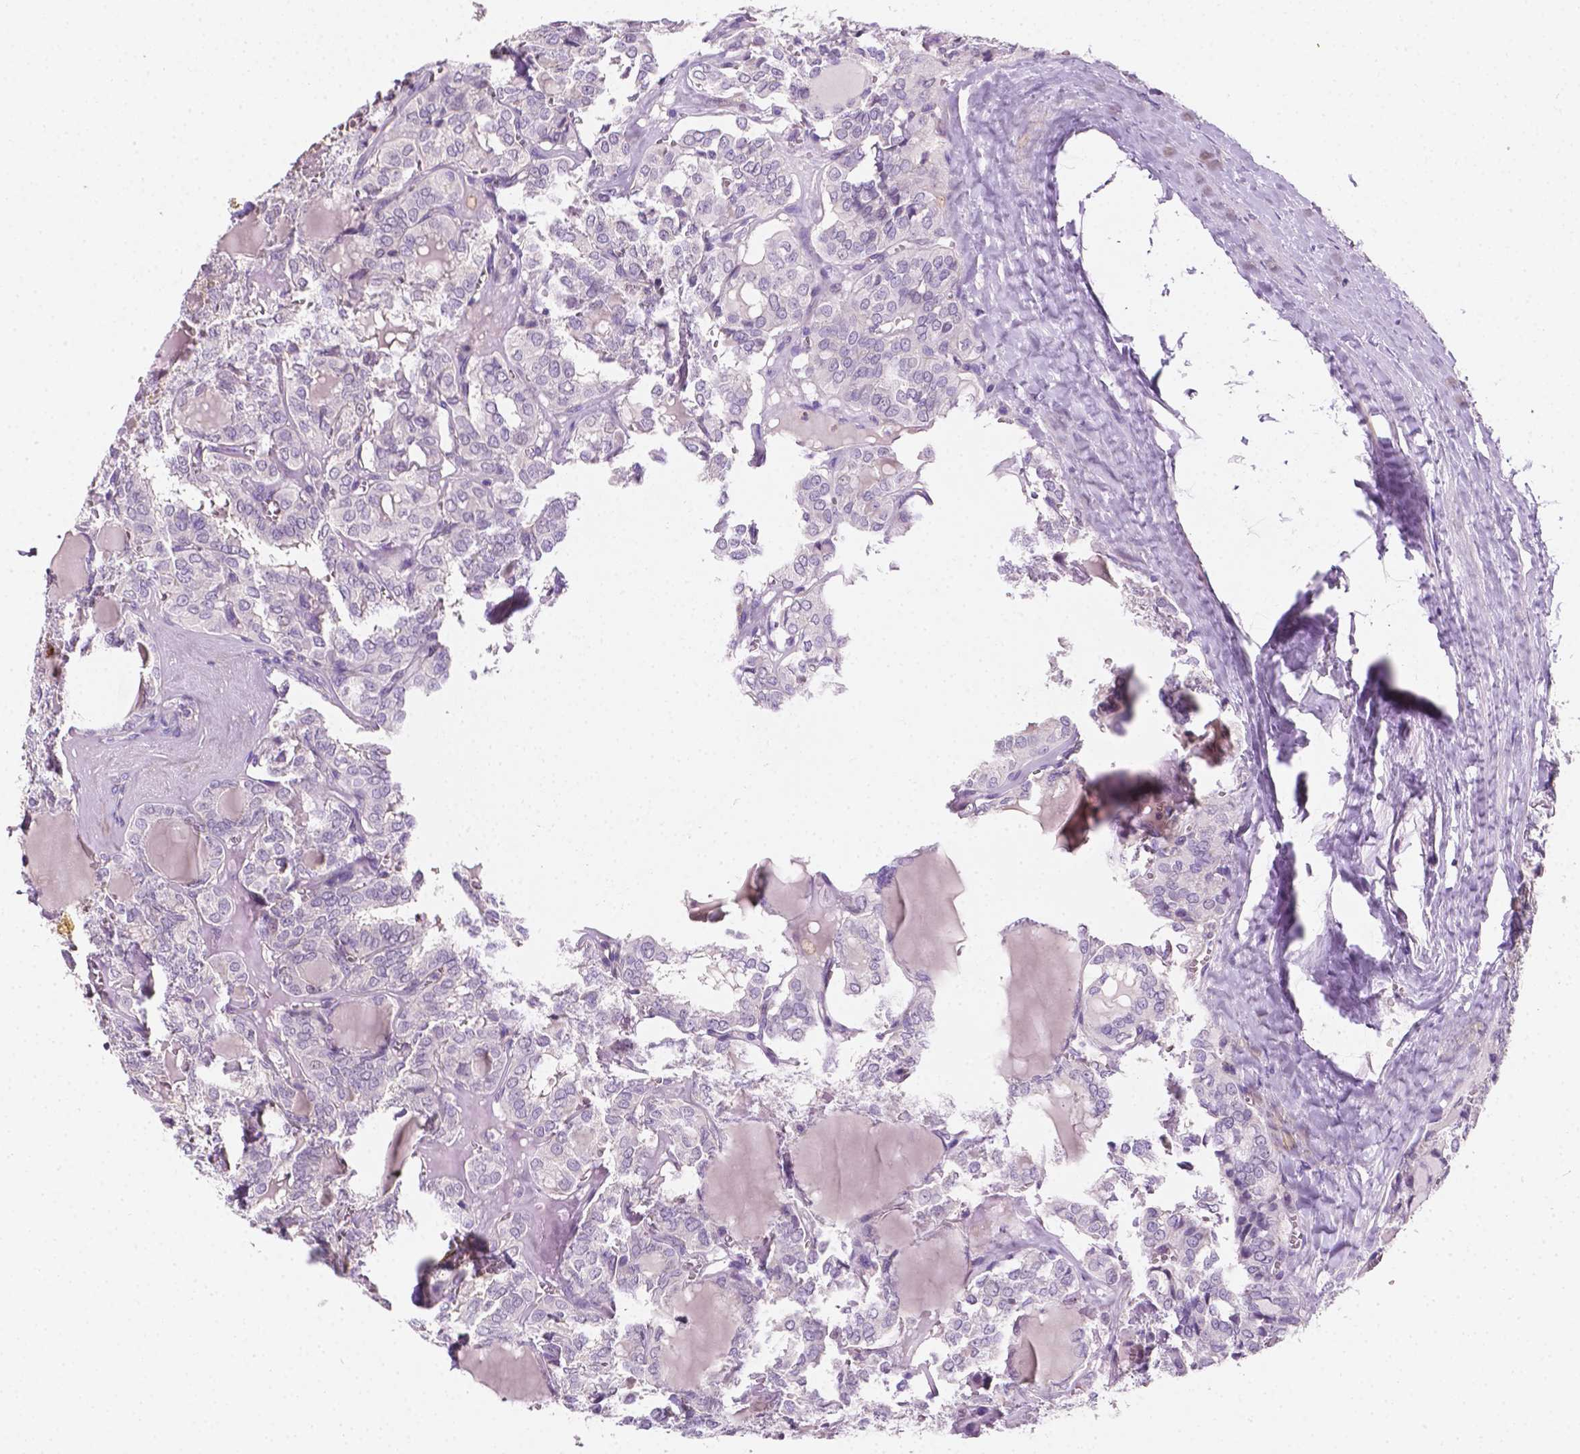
{"staining": {"intensity": "negative", "quantity": "none", "location": "none"}, "tissue": "thyroid cancer", "cell_type": "Tumor cells", "image_type": "cancer", "snomed": [{"axis": "morphology", "description": "Papillary adenocarcinoma, NOS"}, {"axis": "topography", "description": "Thyroid gland"}], "caption": "A histopathology image of thyroid cancer stained for a protein shows no brown staining in tumor cells. (DAB IHC visualized using brightfield microscopy, high magnification).", "gene": "EGFR", "patient": {"sex": "female", "age": 41}}